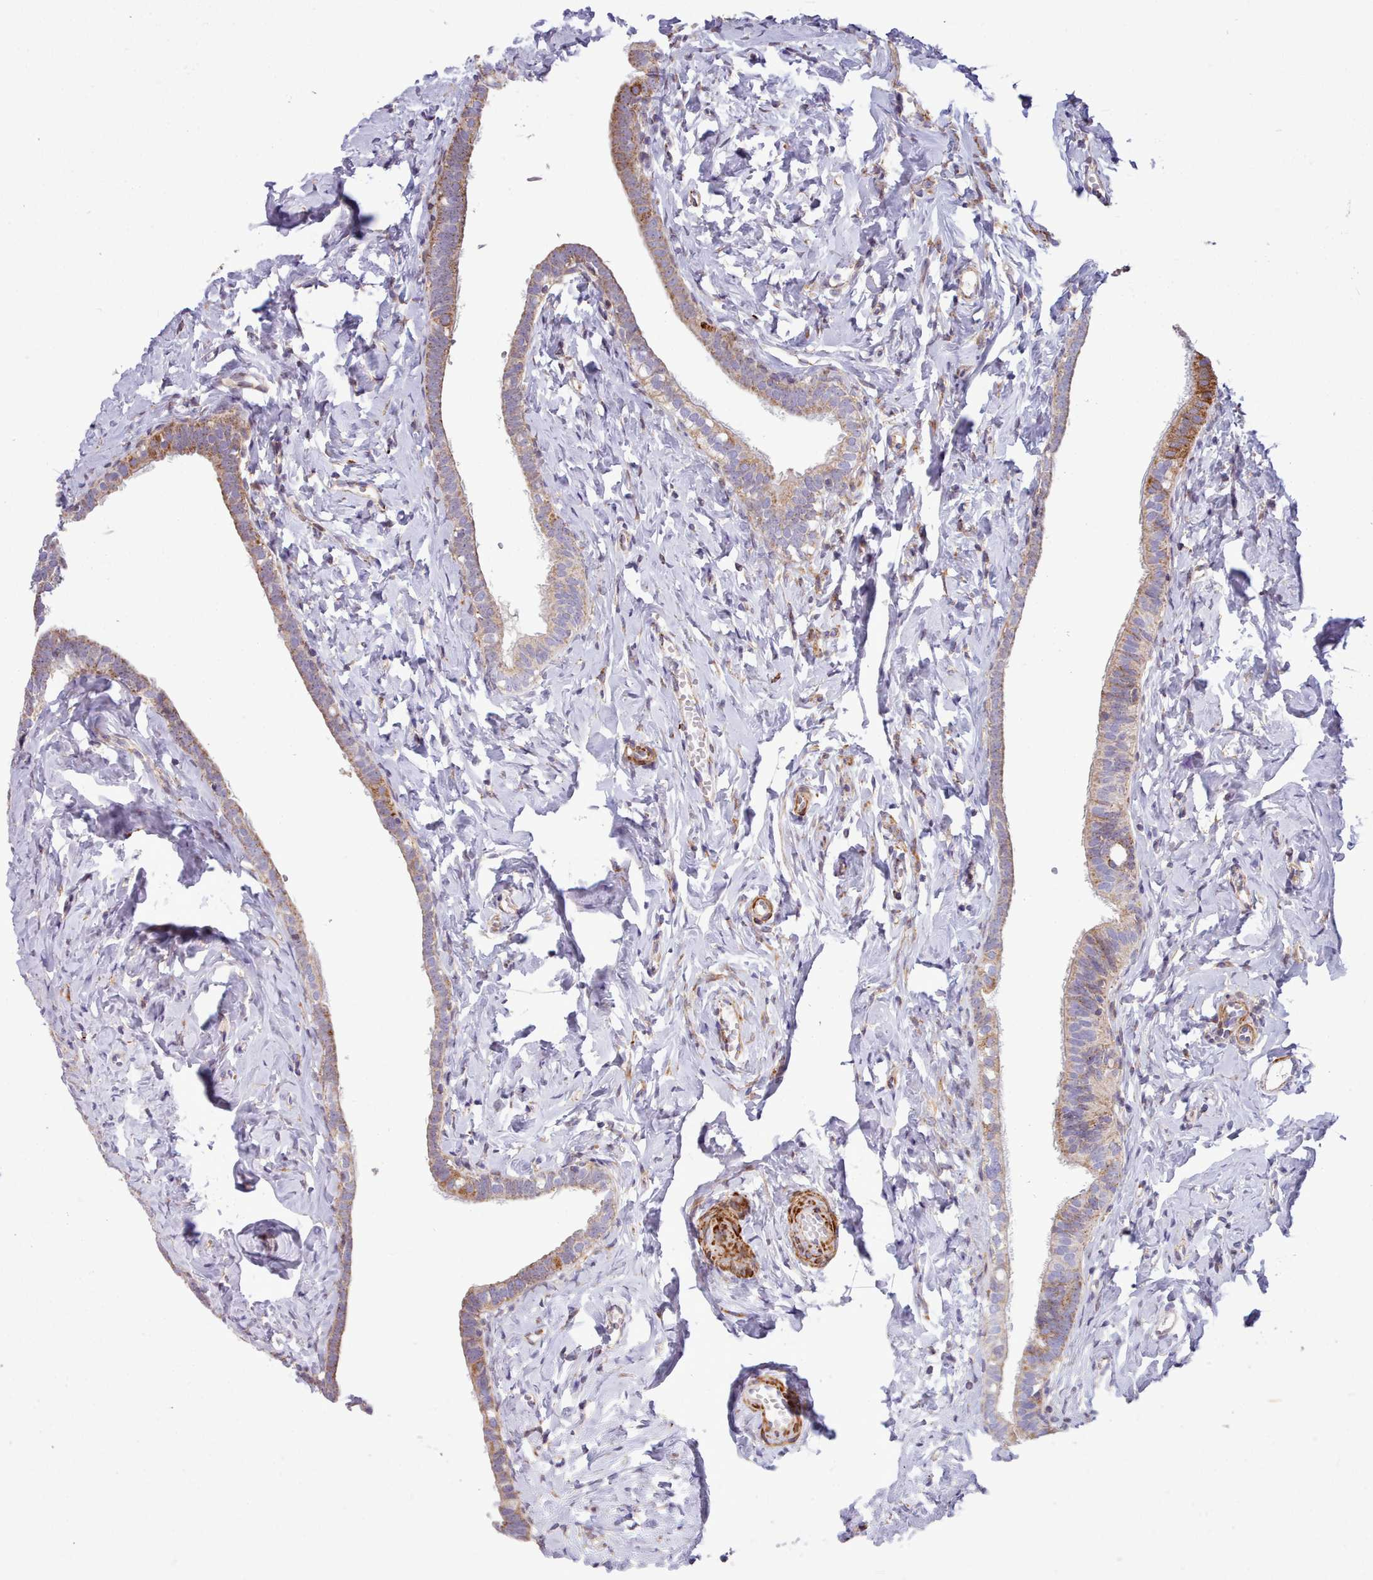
{"staining": {"intensity": "moderate", "quantity": "25%-75%", "location": "cytoplasmic/membranous"}, "tissue": "fallopian tube", "cell_type": "Glandular cells", "image_type": "normal", "snomed": [{"axis": "morphology", "description": "Normal tissue, NOS"}, {"axis": "topography", "description": "Fallopian tube"}], "caption": "Immunohistochemical staining of unremarkable fallopian tube reveals medium levels of moderate cytoplasmic/membranous positivity in approximately 25%-75% of glandular cells. Ihc stains the protein in brown and the nuclei are stained blue.", "gene": "MRPL21", "patient": {"sex": "female", "age": 66}}